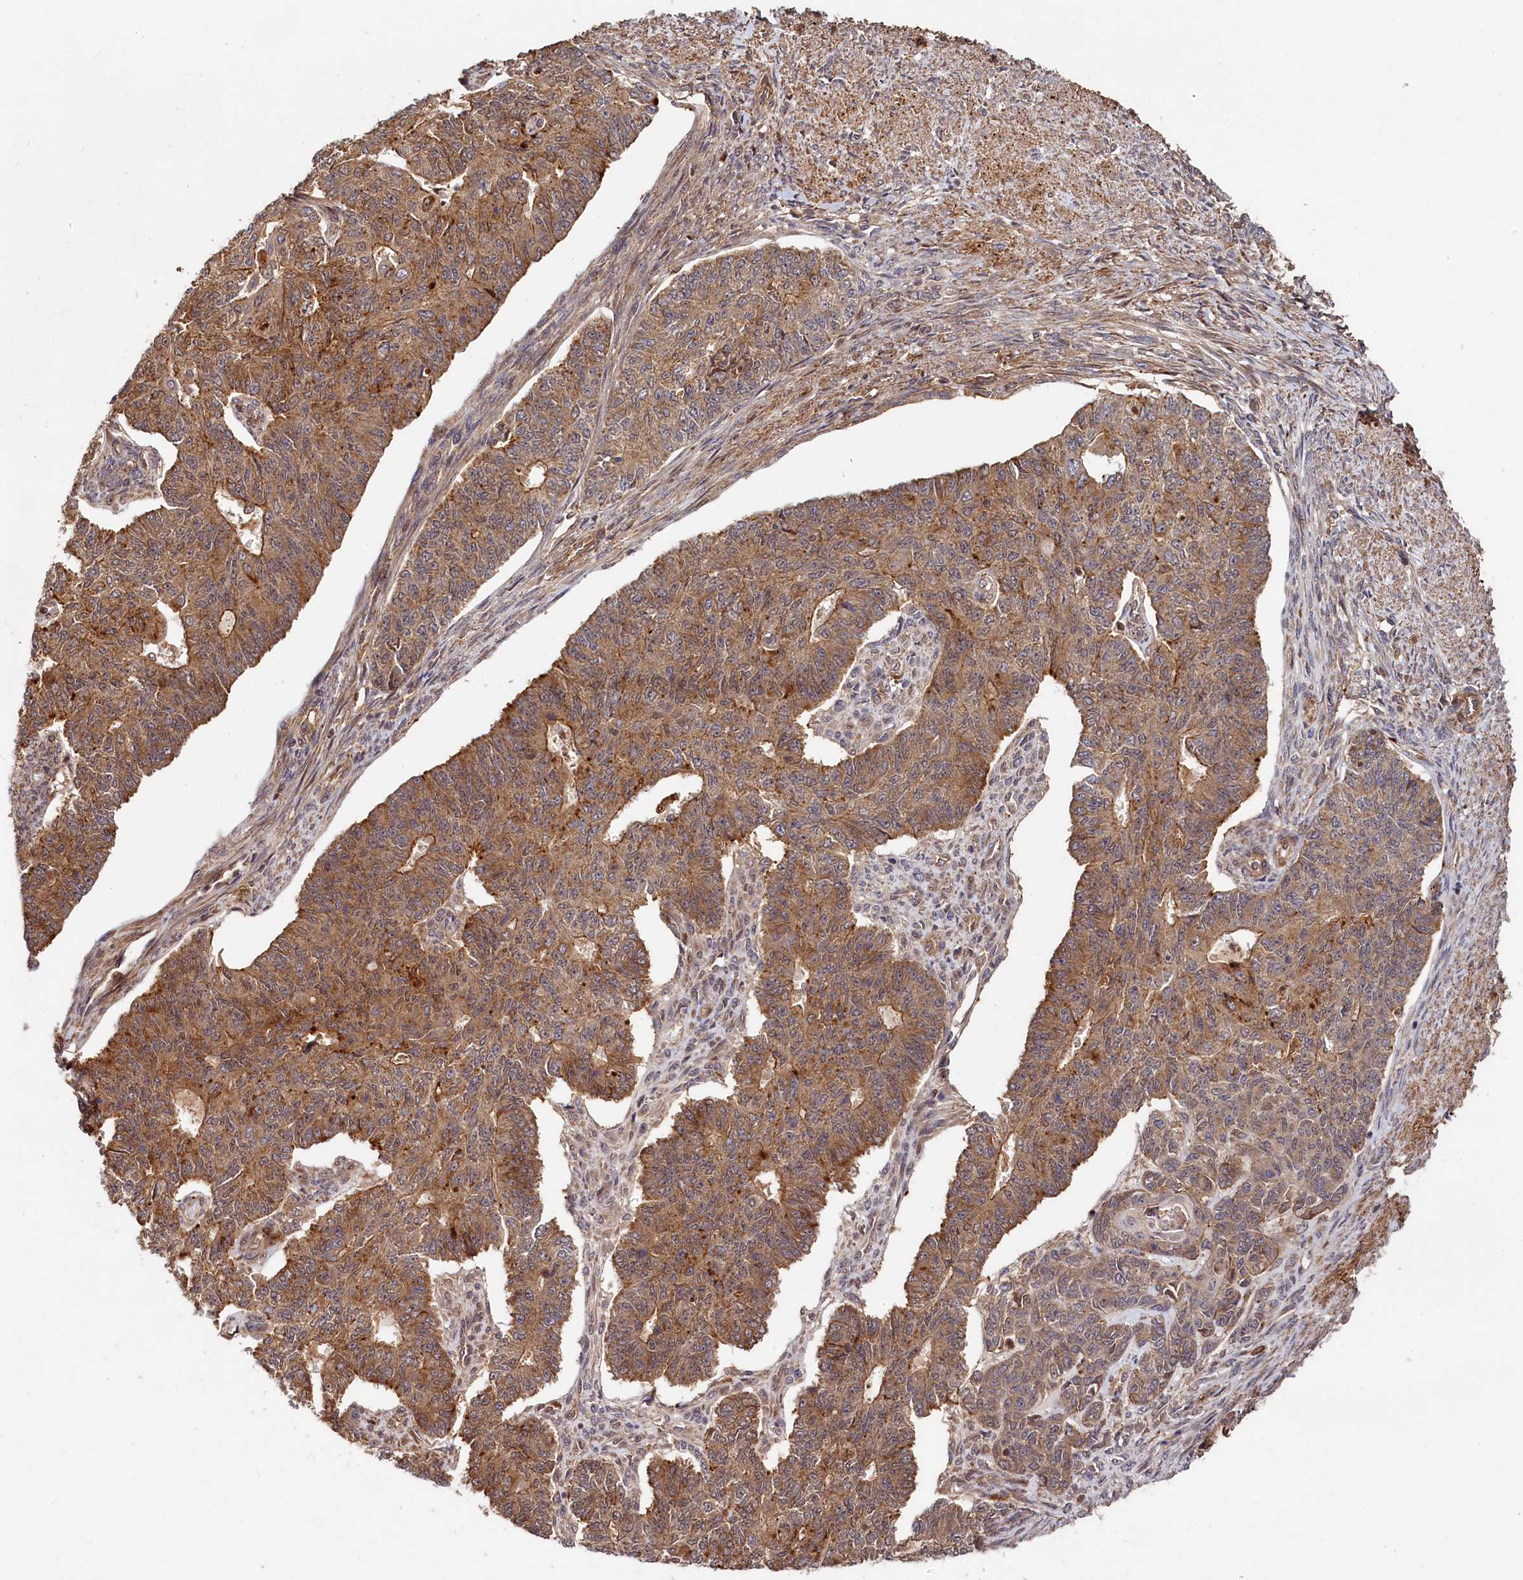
{"staining": {"intensity": "moderate", "quantity": ">75%", "location": "cytoplasmic/membranous"}, "tissue": "endometrial cancer", "cell_type": "Tumor cells", "image_type": "cancer", "snomed": [{"axis": "morphology", "description": "Adenocarcinoma, NOS"}, {"axis": "topography", "description": "Endometrium"}], "caption": "A high-resolution histopathology image shows IHC staining of endometrial adenocarcinoma, which shows moderate cytoplasmic/membranous positivity in approximately >75% of tumor cells.", "gene": "TRIM23", "patient": {"sex": "female", "age": 32}}